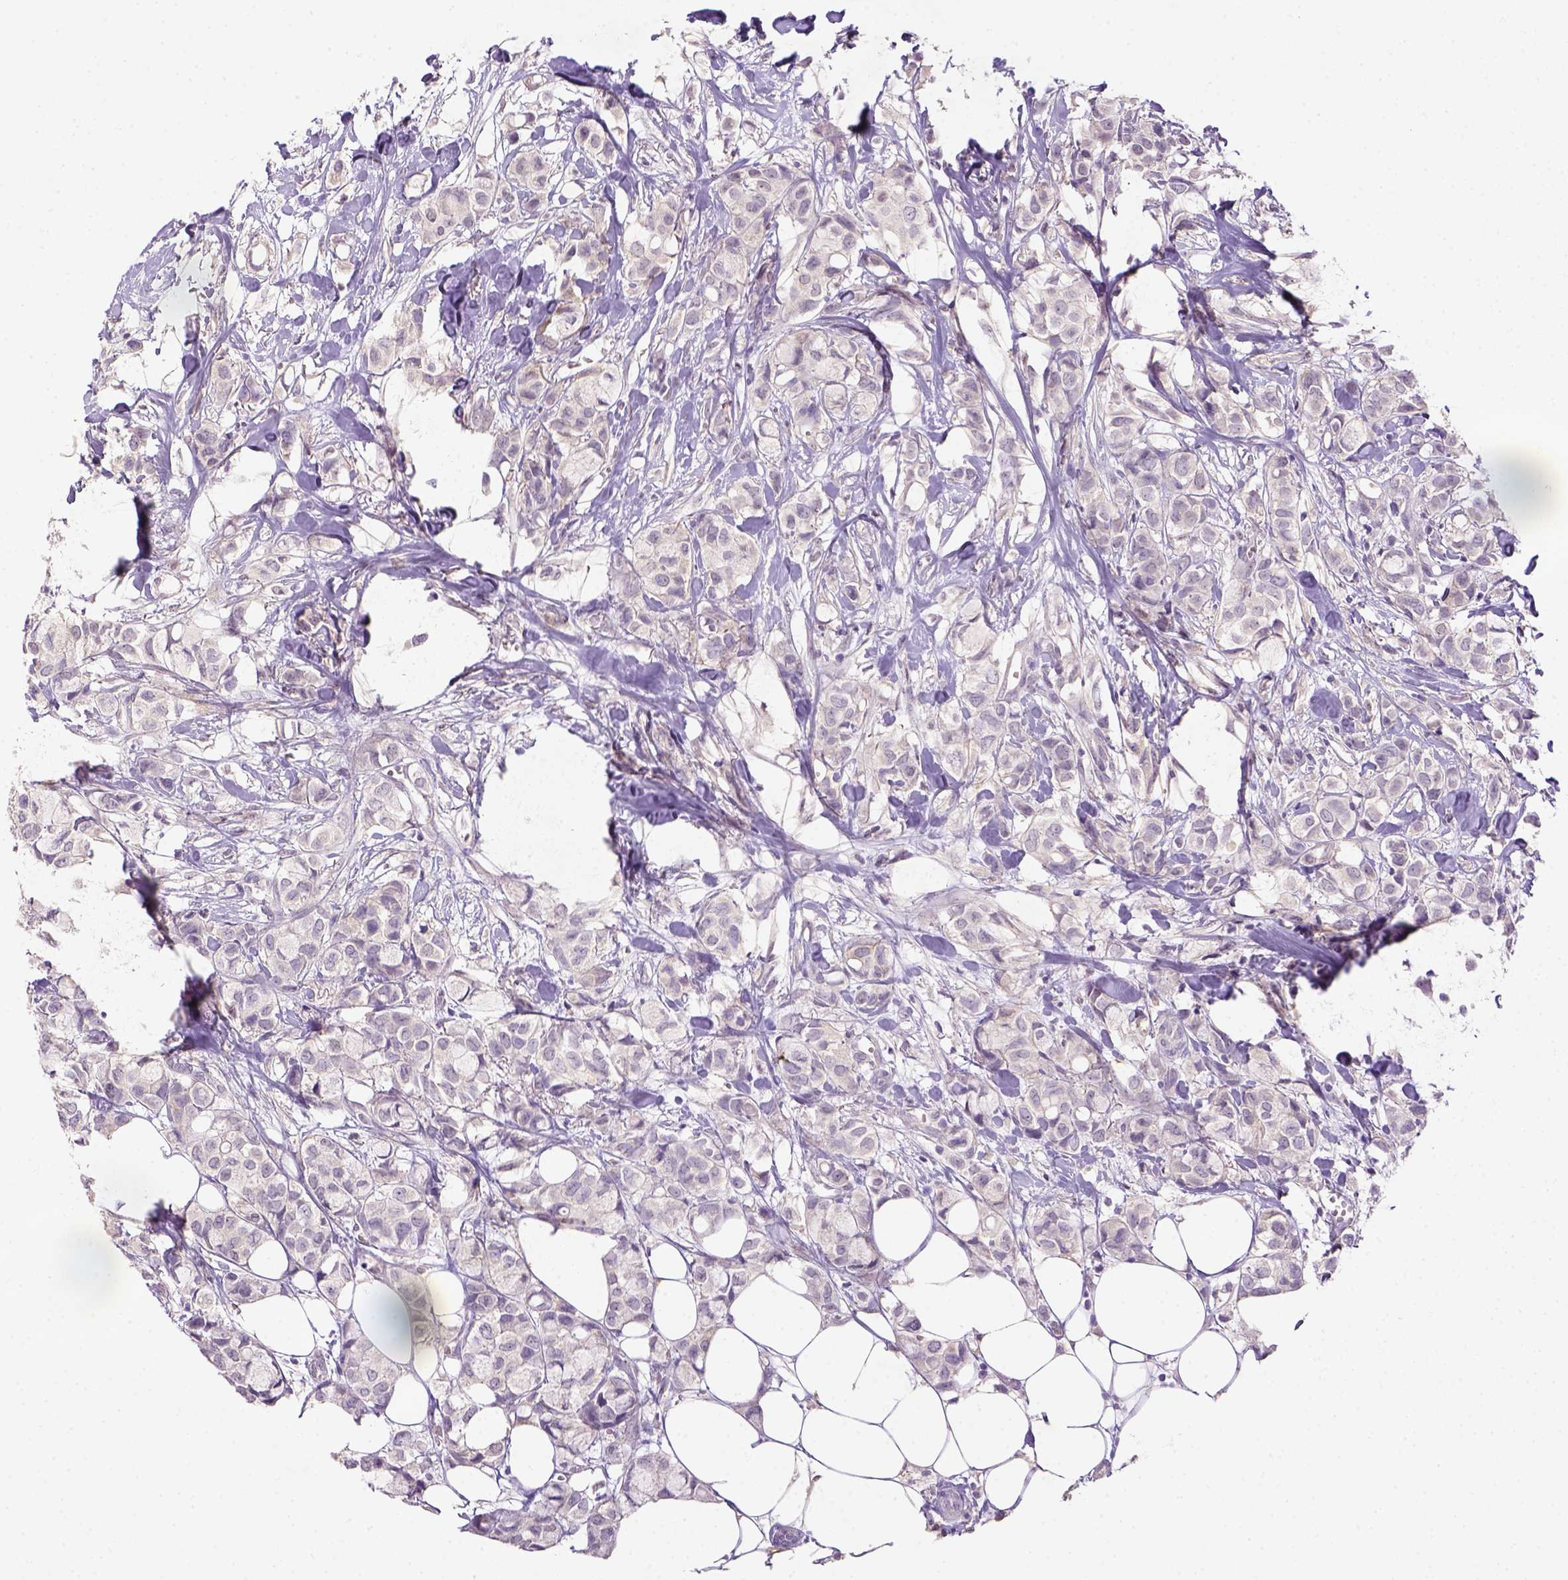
{"staining": {"intensity": "negative", "quantity": "none", "location": "none"}, "tissue": "breast cancer", "cell_type": "Tumor cells", "image_type": "cancer", "snomed": [{"axis": "morphology", "description": "Duct carcinoma"}, {"axis": "topography", "description": "Breast"}], "caption": "Immunohistochemistry (IHC) histopathology image of breast cancer (infiltrating ductal carcinoma) stained for a protein (brown), which shows no positivity in tumor cells. (Brightfield microscopy of DAB immunohistochemistry (IHC) at high magnification).", "gene": "NLGN2", "patient": {"sex": "female", "age": 85}}